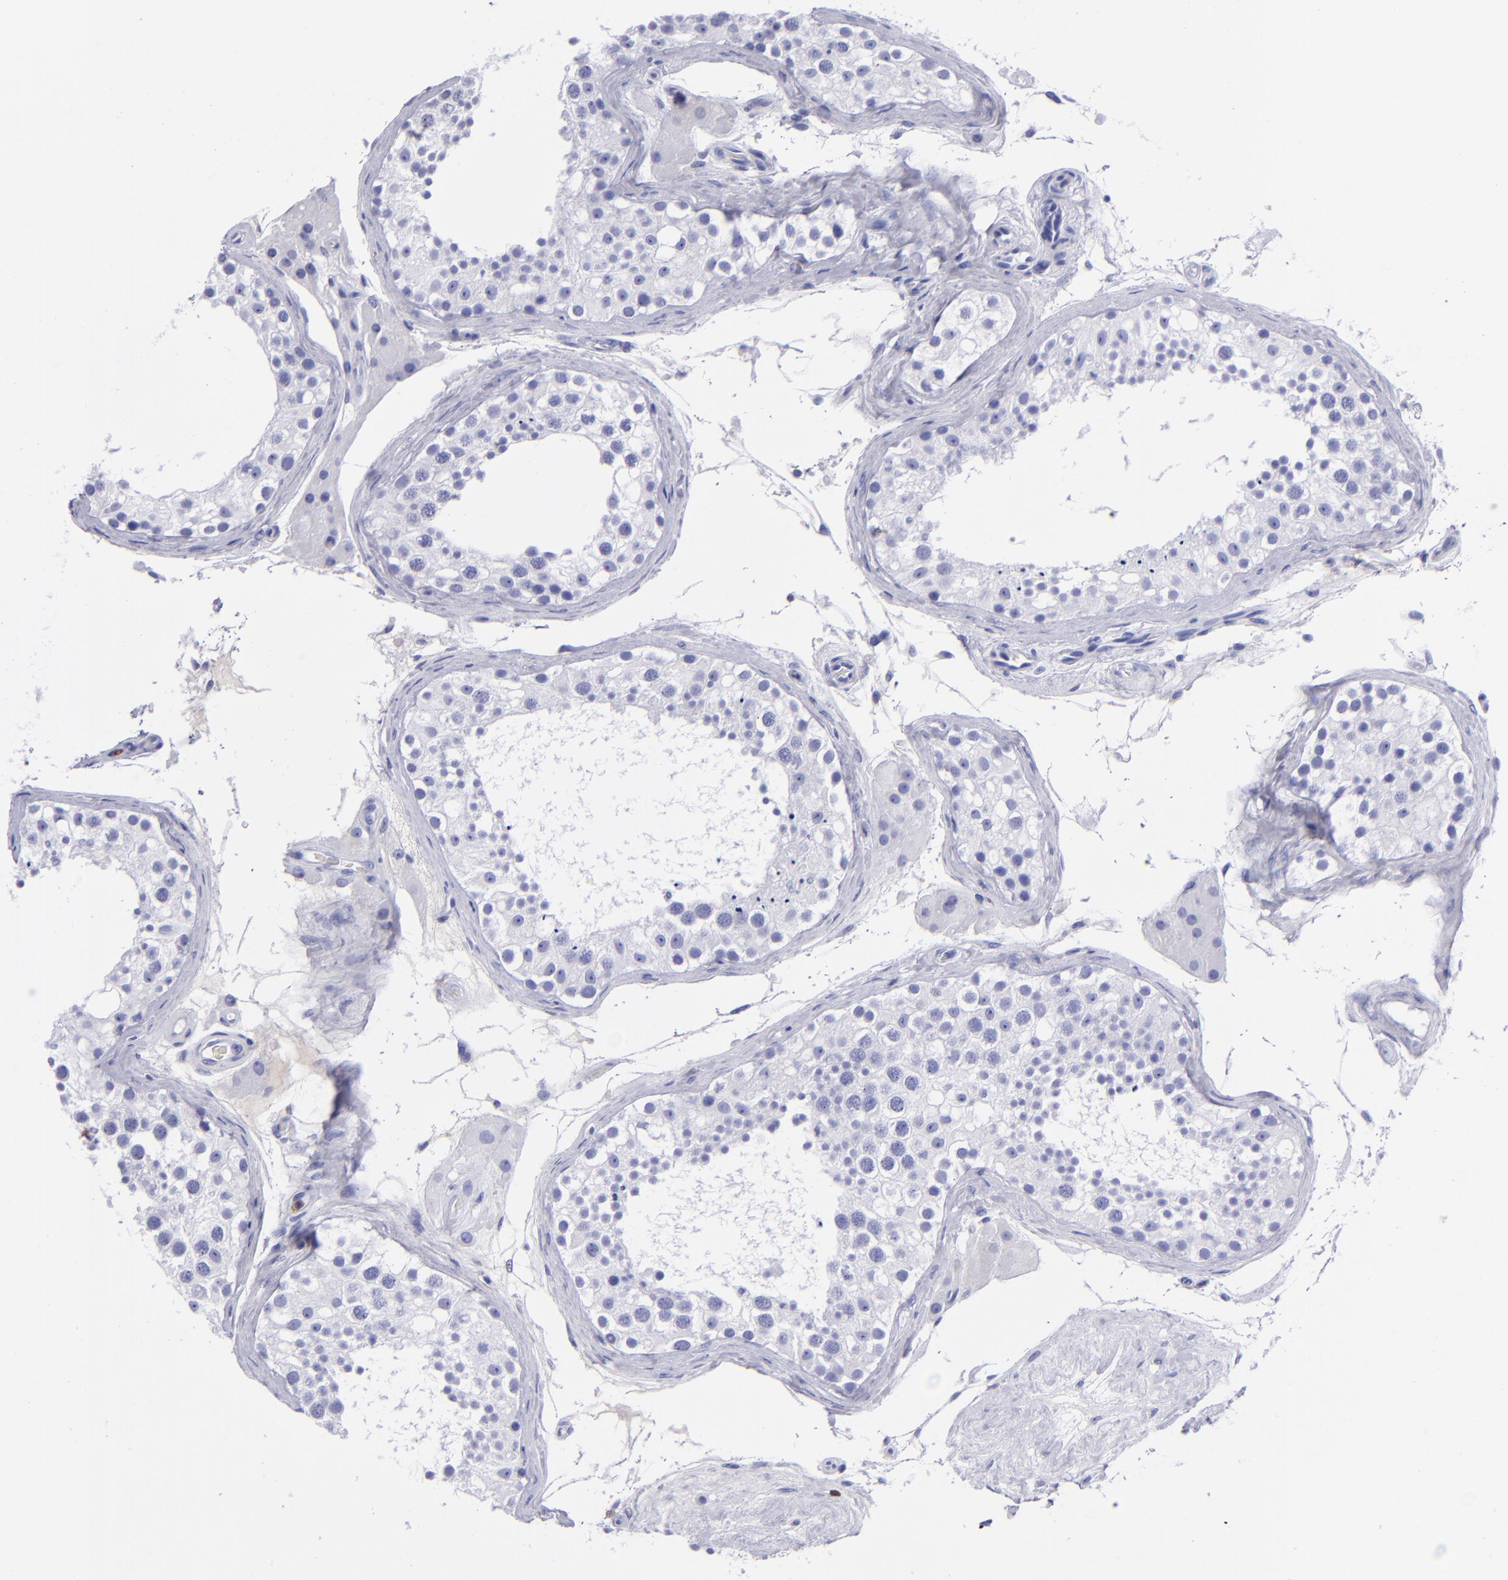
{"staining": {"intensity": "negative", "quantity": "none", "location": "none"}, "tissue": "testis", "cell_type": "Cells in seminiferous ducts", "image_type": "normal", "snomed": [{"axis": "morphology", "description": "Normal tissue, NOS"}, {"axis": "topography", "description": "Testis"}], "caption": "A photomicrograph of testis stained for a protein exhibits no brown staining in cells in seminiferous ducts. (DAB (3,3'-diaminobenzidine) IHC visualized using brightfield microscopy, high magnification).", "gene": "CD6", "patient": {"sex": "male", "age": 68}}